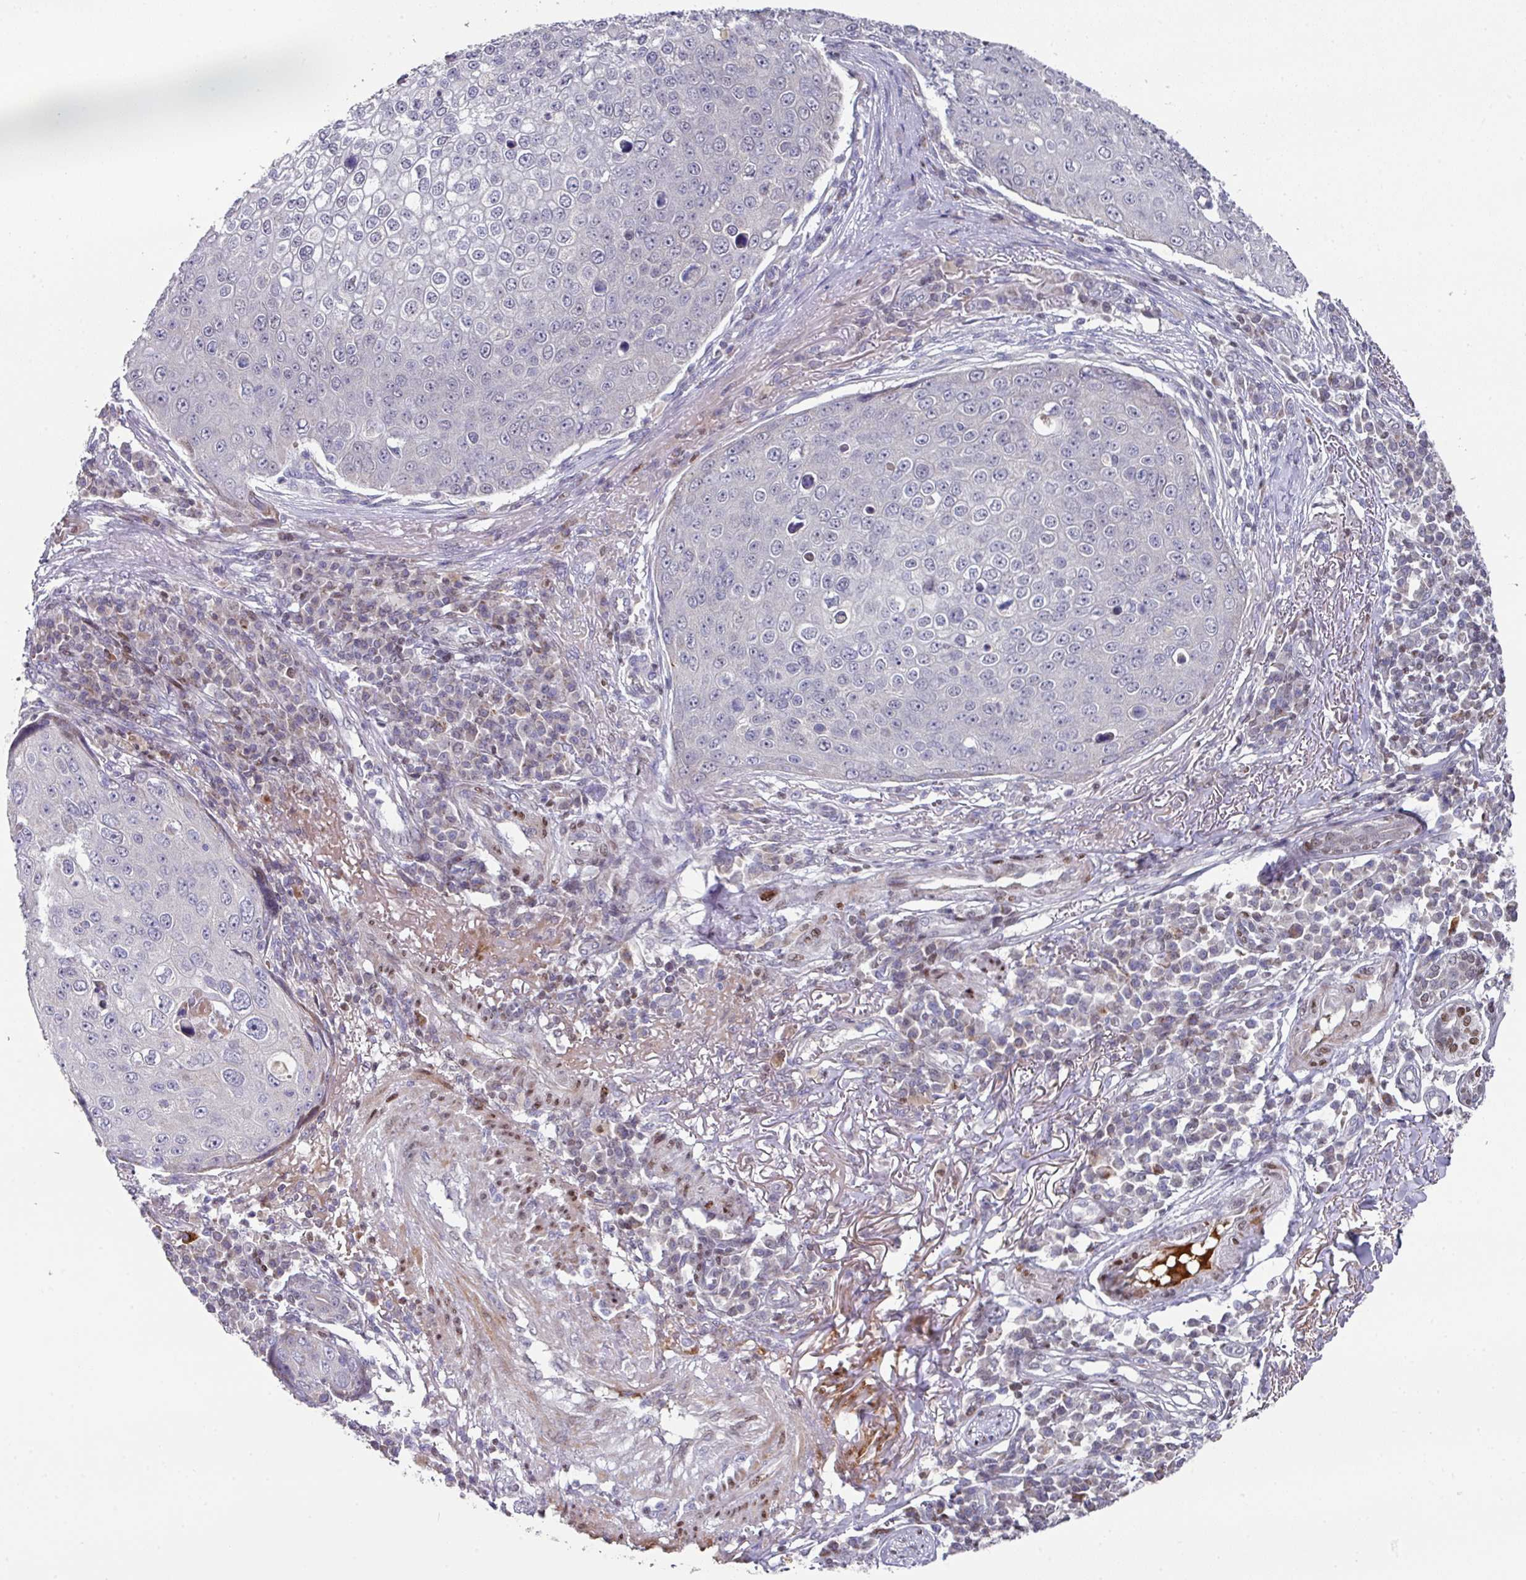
{"staining": {"intensity": "negative", "quantity": "none", "location": "none"}, "tissue": "skin cancer", "cell_type": "Tumor cells", "image_type": "cancer", "snomed": [{"axis": "morphology", "description": "Squamous cell carcinoma, NOS"}, {"axis": "topography", "description": "Skin"}], "caption": "The immunohistochemistry (IHC) histopathology image has no significant positivity in tumor cells of skin squamous cell carcinoma tissue.", "gene": "CBX7", "patient": {"sex": "male", "age": 71}}